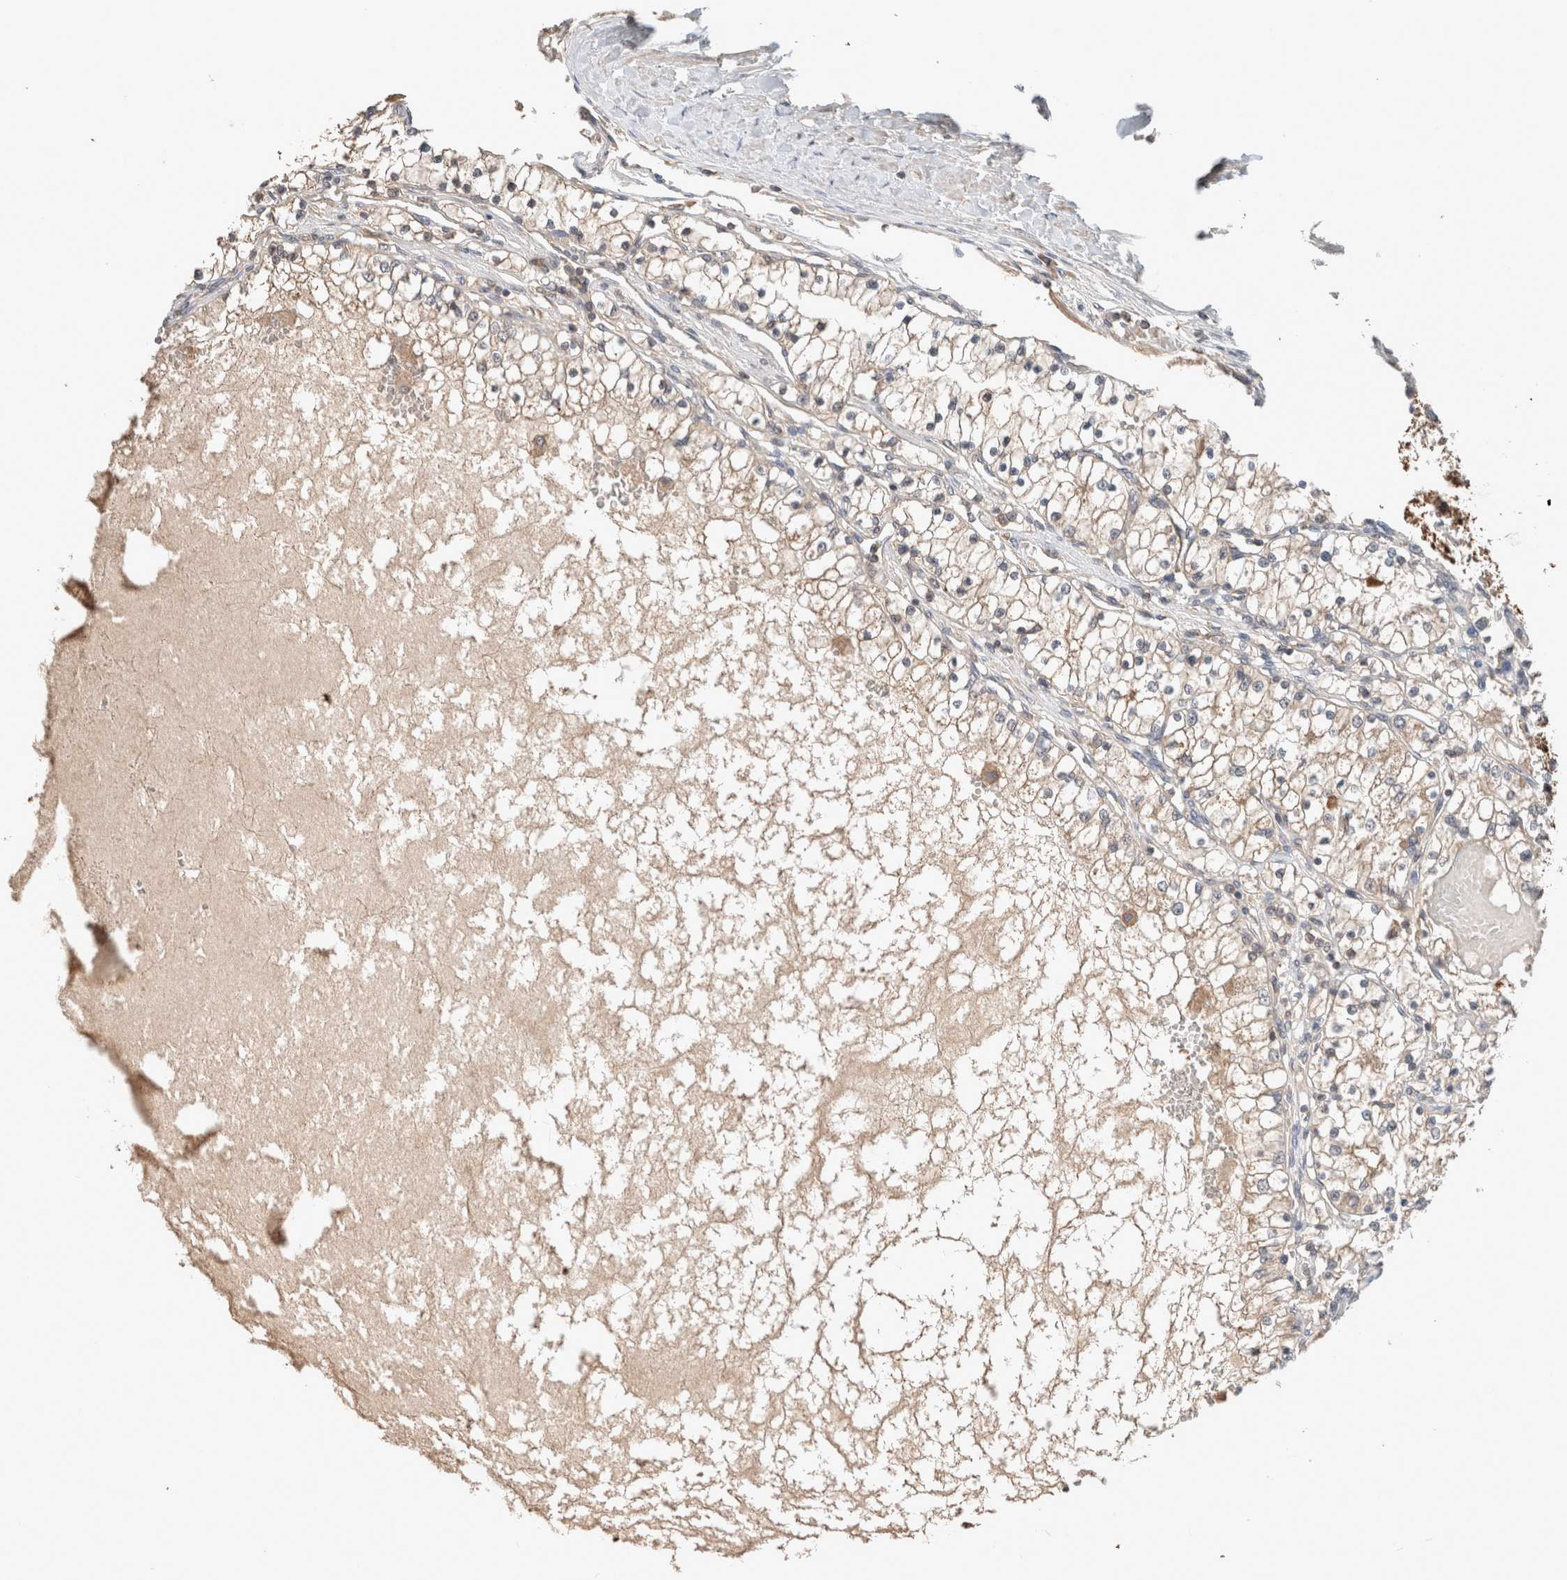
{"staining": {"intensity": "weak", "quantity": "<25%", "location": "cytoplasmic/membranous"}, "tissue": "renal cancer", "cell_type": "Tumor cells", "image_type": "cancer", "snomed": [{"axis": "morphology", "description": "Adenocarcinoma, NOS"}, {"axis": "topography", "description": "Kidney"}], "caption": "IHC photomicrograph of renal cancer (adenocarcinoma) stained for a protein (brown), which shows no expression in tumor cells.", "gene": "ERAP2", "patient": {"sex": "male", "age": 68}}